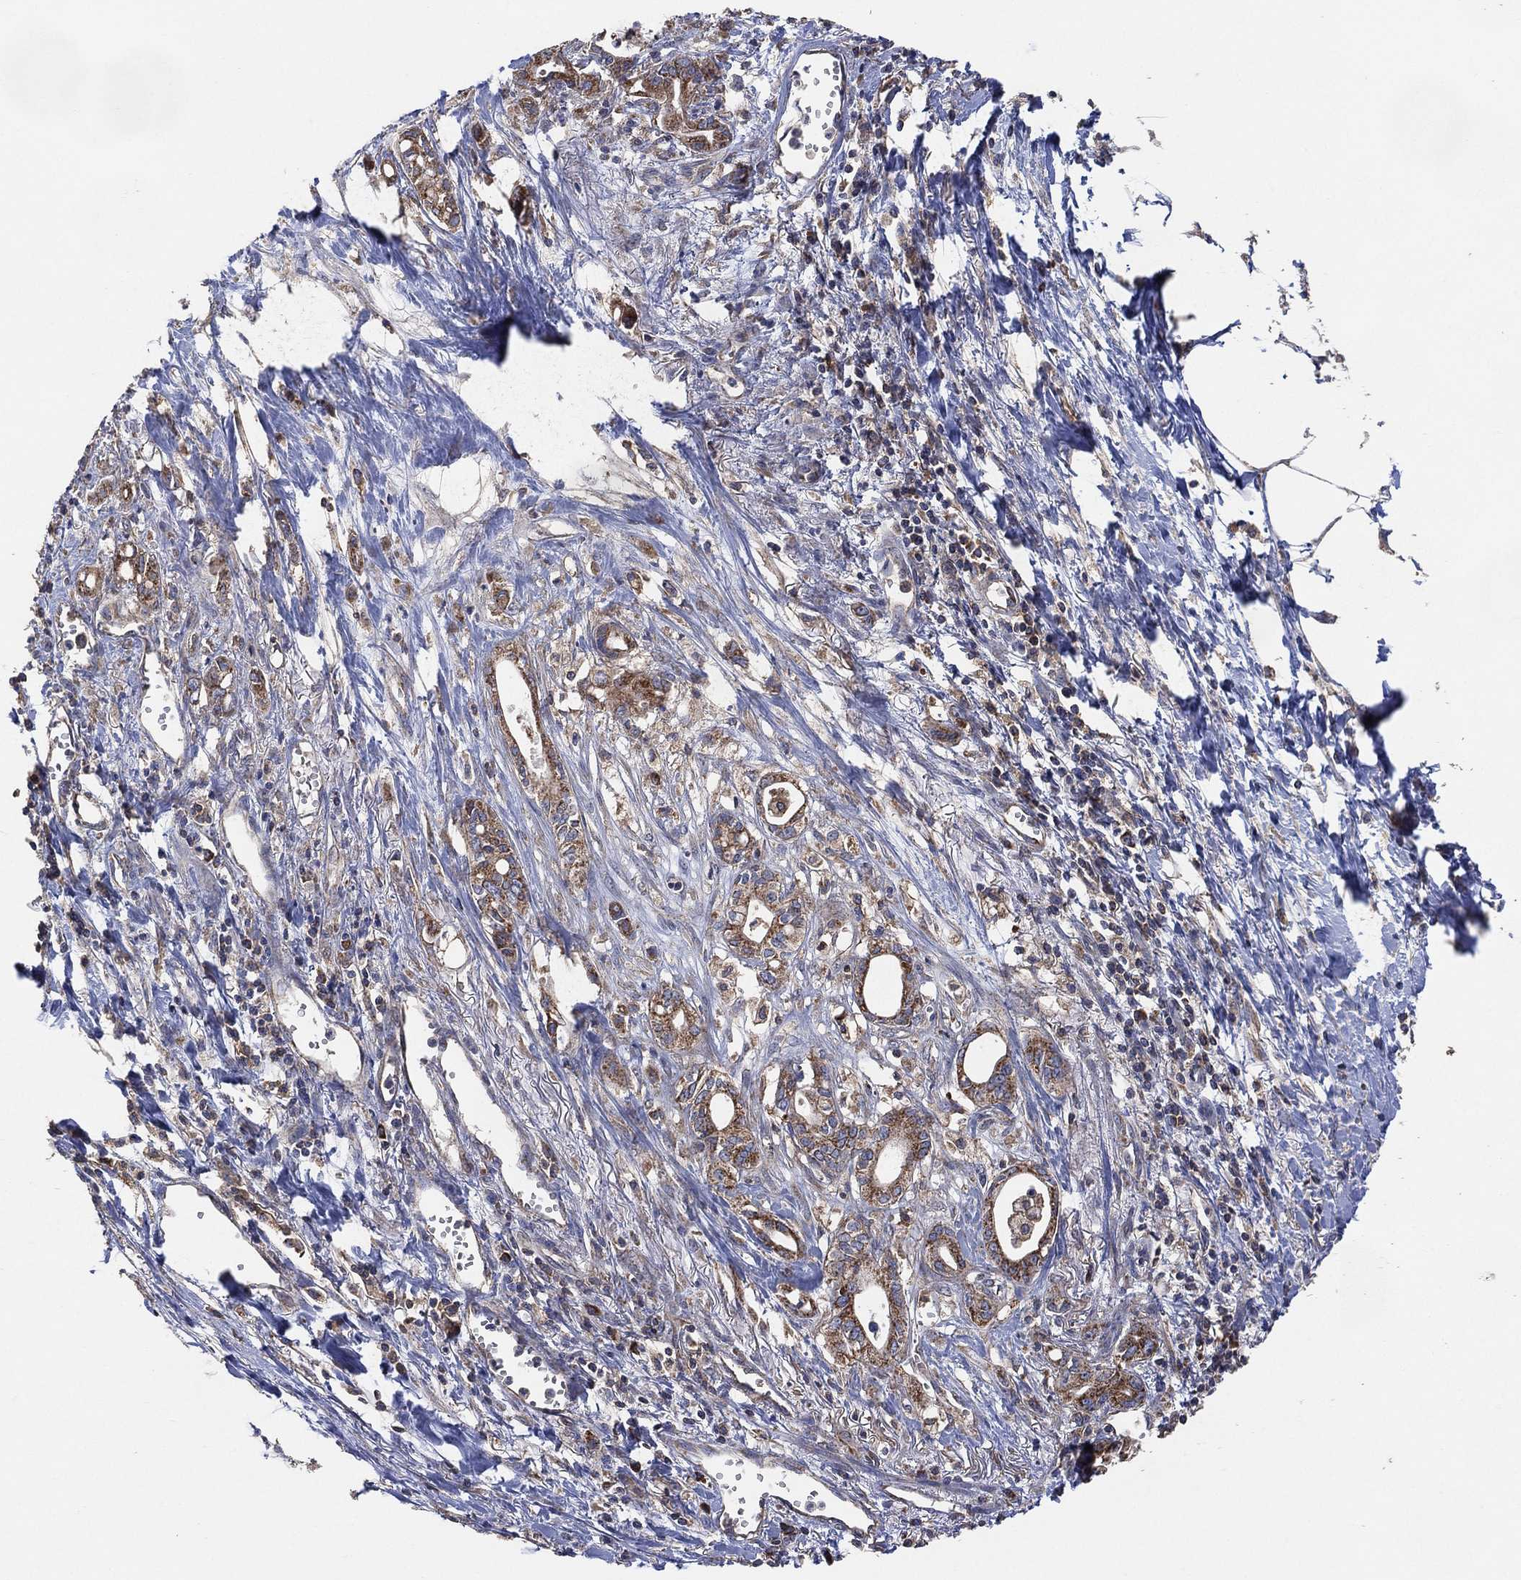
{"staining": {"intensity": "weak", "quantity": "25%-75%", "location": "cytoplasmic/membranous"}, "tissue": "pancreatic cancer", "cell_type": "Tumor cells", "image_type": "cancer", "snomed": [{"axis": "morphology", "description": "Adenocarcinoma, NOS"}, {"axis": "topography", "description": "Pancreas"}], "caption": "A high-resolution image shows IHC staining of adenocarcinoma (pancreatic), which shows weak cytoplasmic/membranous expression in about 25%-75% of tumor cells. (DAB IHC with brightfield microscopy, high magnification).", "gene": "LIMD1", "patient": {"sex": "male", "age": 71}}